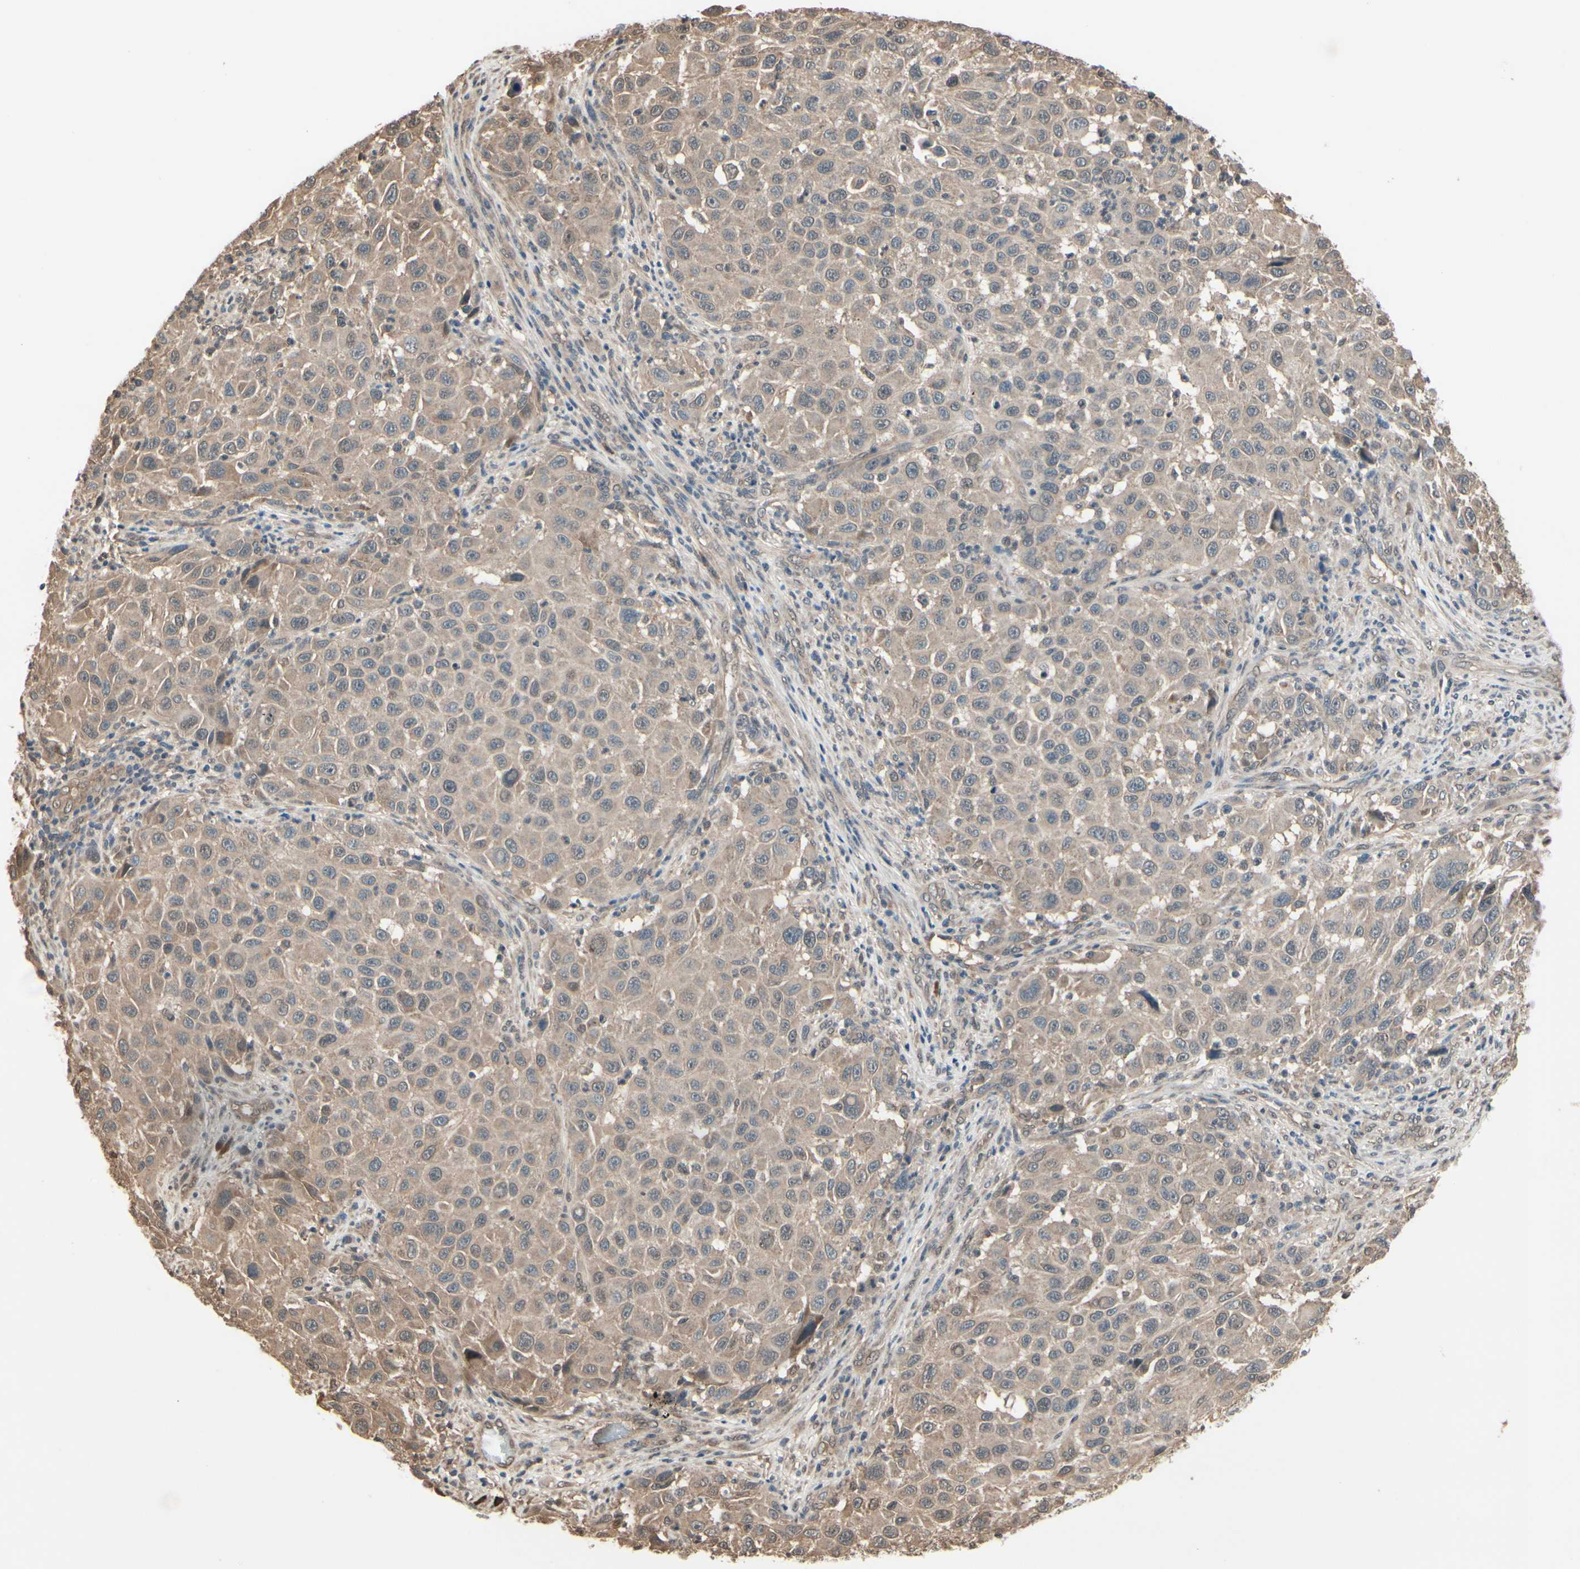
{"staining": {"intensity": "weak", "quantity": ">75%", "location": "cytoplasmic/membranous"}, "tissue": "melanoma", "cell_type": "Tumor cells", "image_type": "cancer", "snomed": [{"axis": "morphology", "description": "Malignant melanoma, Metastatic site"}, {"axis": "topography", "description": "Lymph node"}], "caption": "A histopathology image of malignant melanoma (metastatic site) stained for a protein demonstrates weak cytoplasmic/membranous brown staining in tumor cells.", "gene": "PNPLA7", "patient": {"sex": "male", "age": 61}}